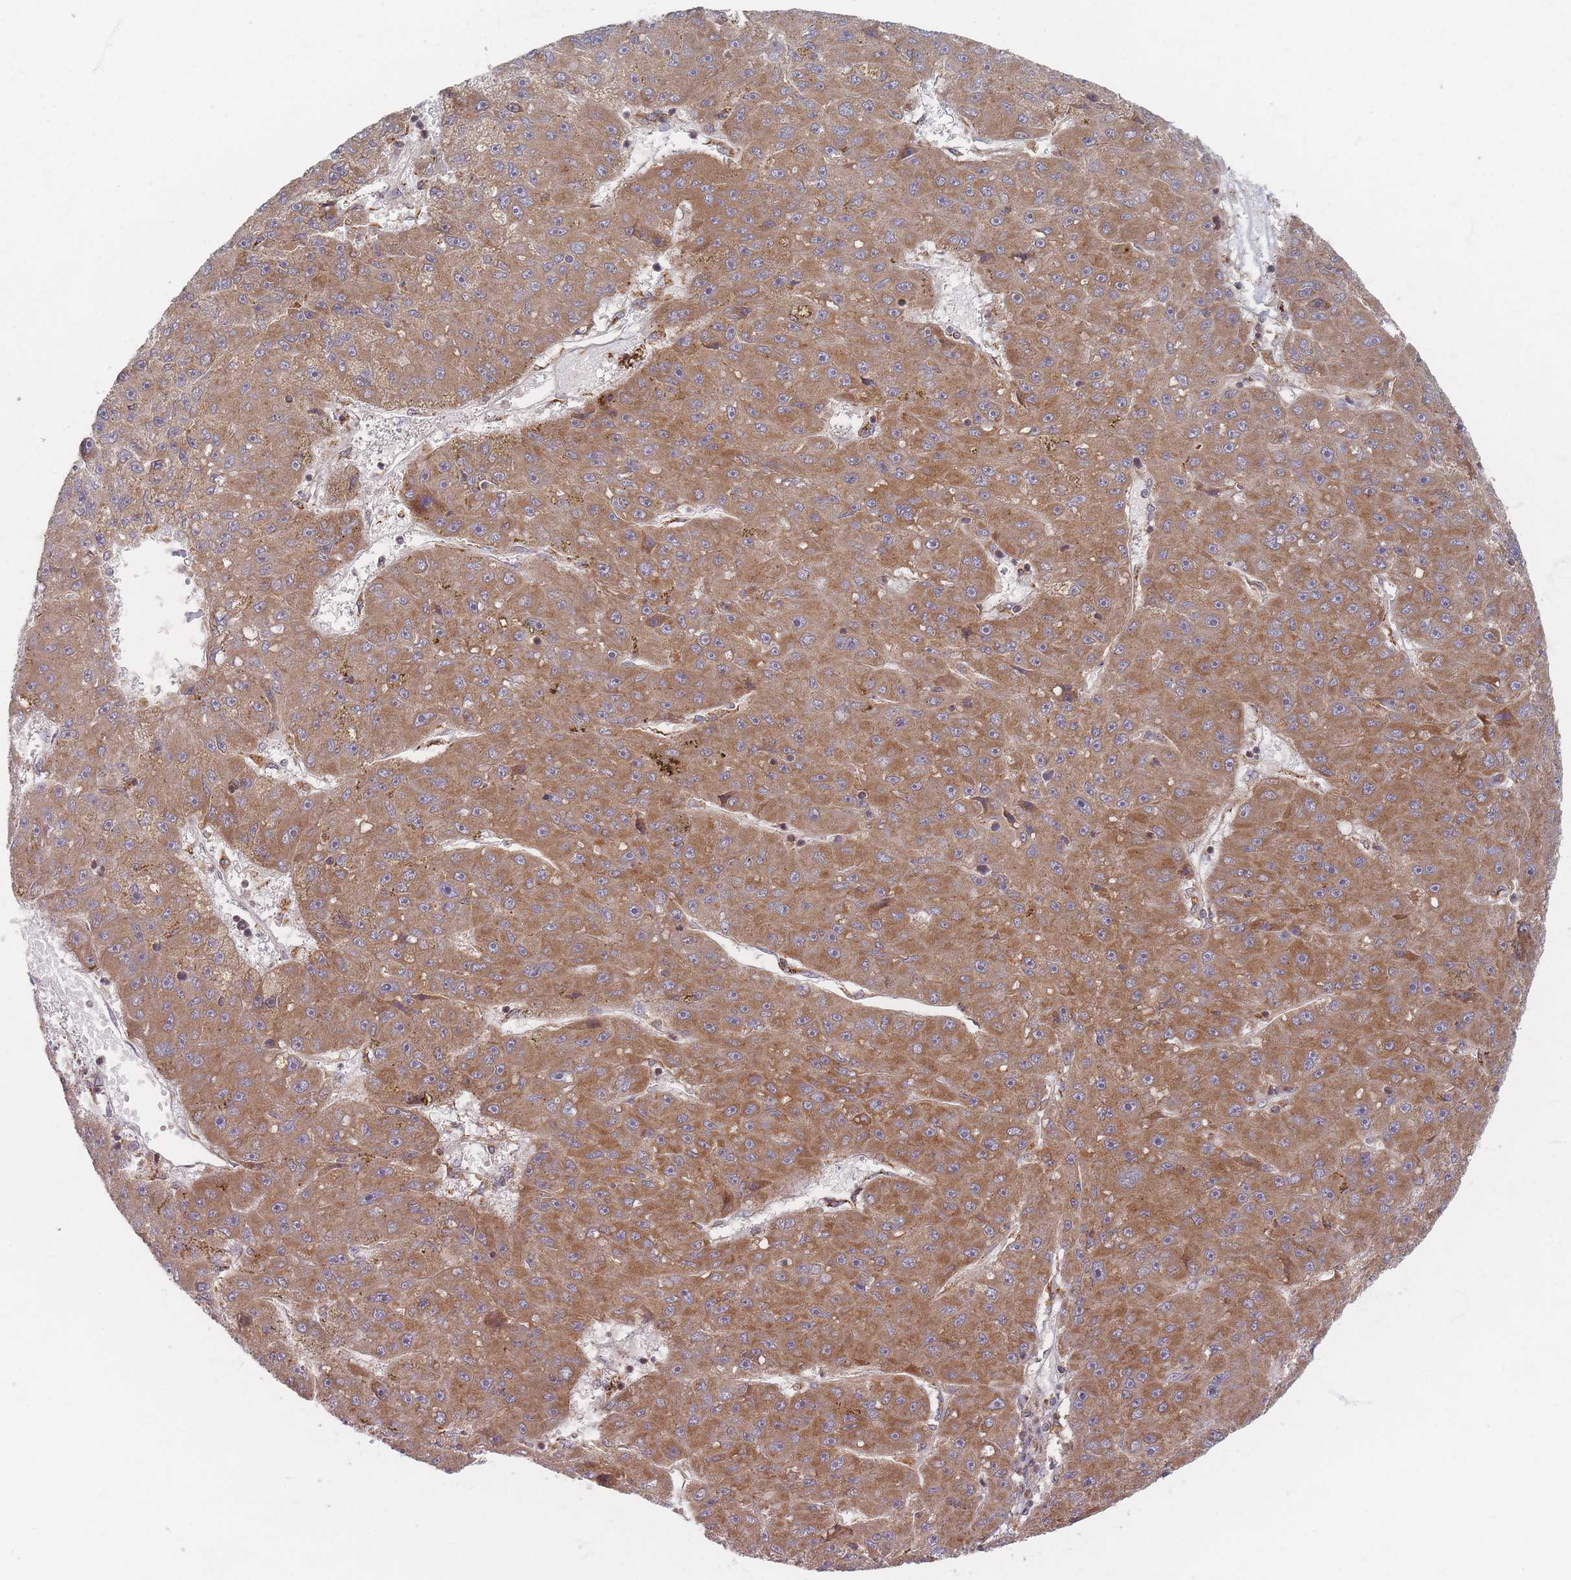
{"staining": {"intensity": "moderate", "quantity": ">75%", "location": "cytoplasmic/membranous"}, "tissue": "liver cancer", "cell_type": "Tumor cells", "image_type": "cancer", "snomed": [{"axis": "morphology", "description": "Carcinoma, Hepatocellular, NOS"}, {"axis": "topography", "description": "Liver"}], "caption": "This micrograph shows IHC staining of liver hepatocellular carcinoma, with medium moderate cytoplasmic/membranous positivity in approximately >75% of tumor cells.", "gene": "RADX", "patient": {"sex": "male", "age": 67}}